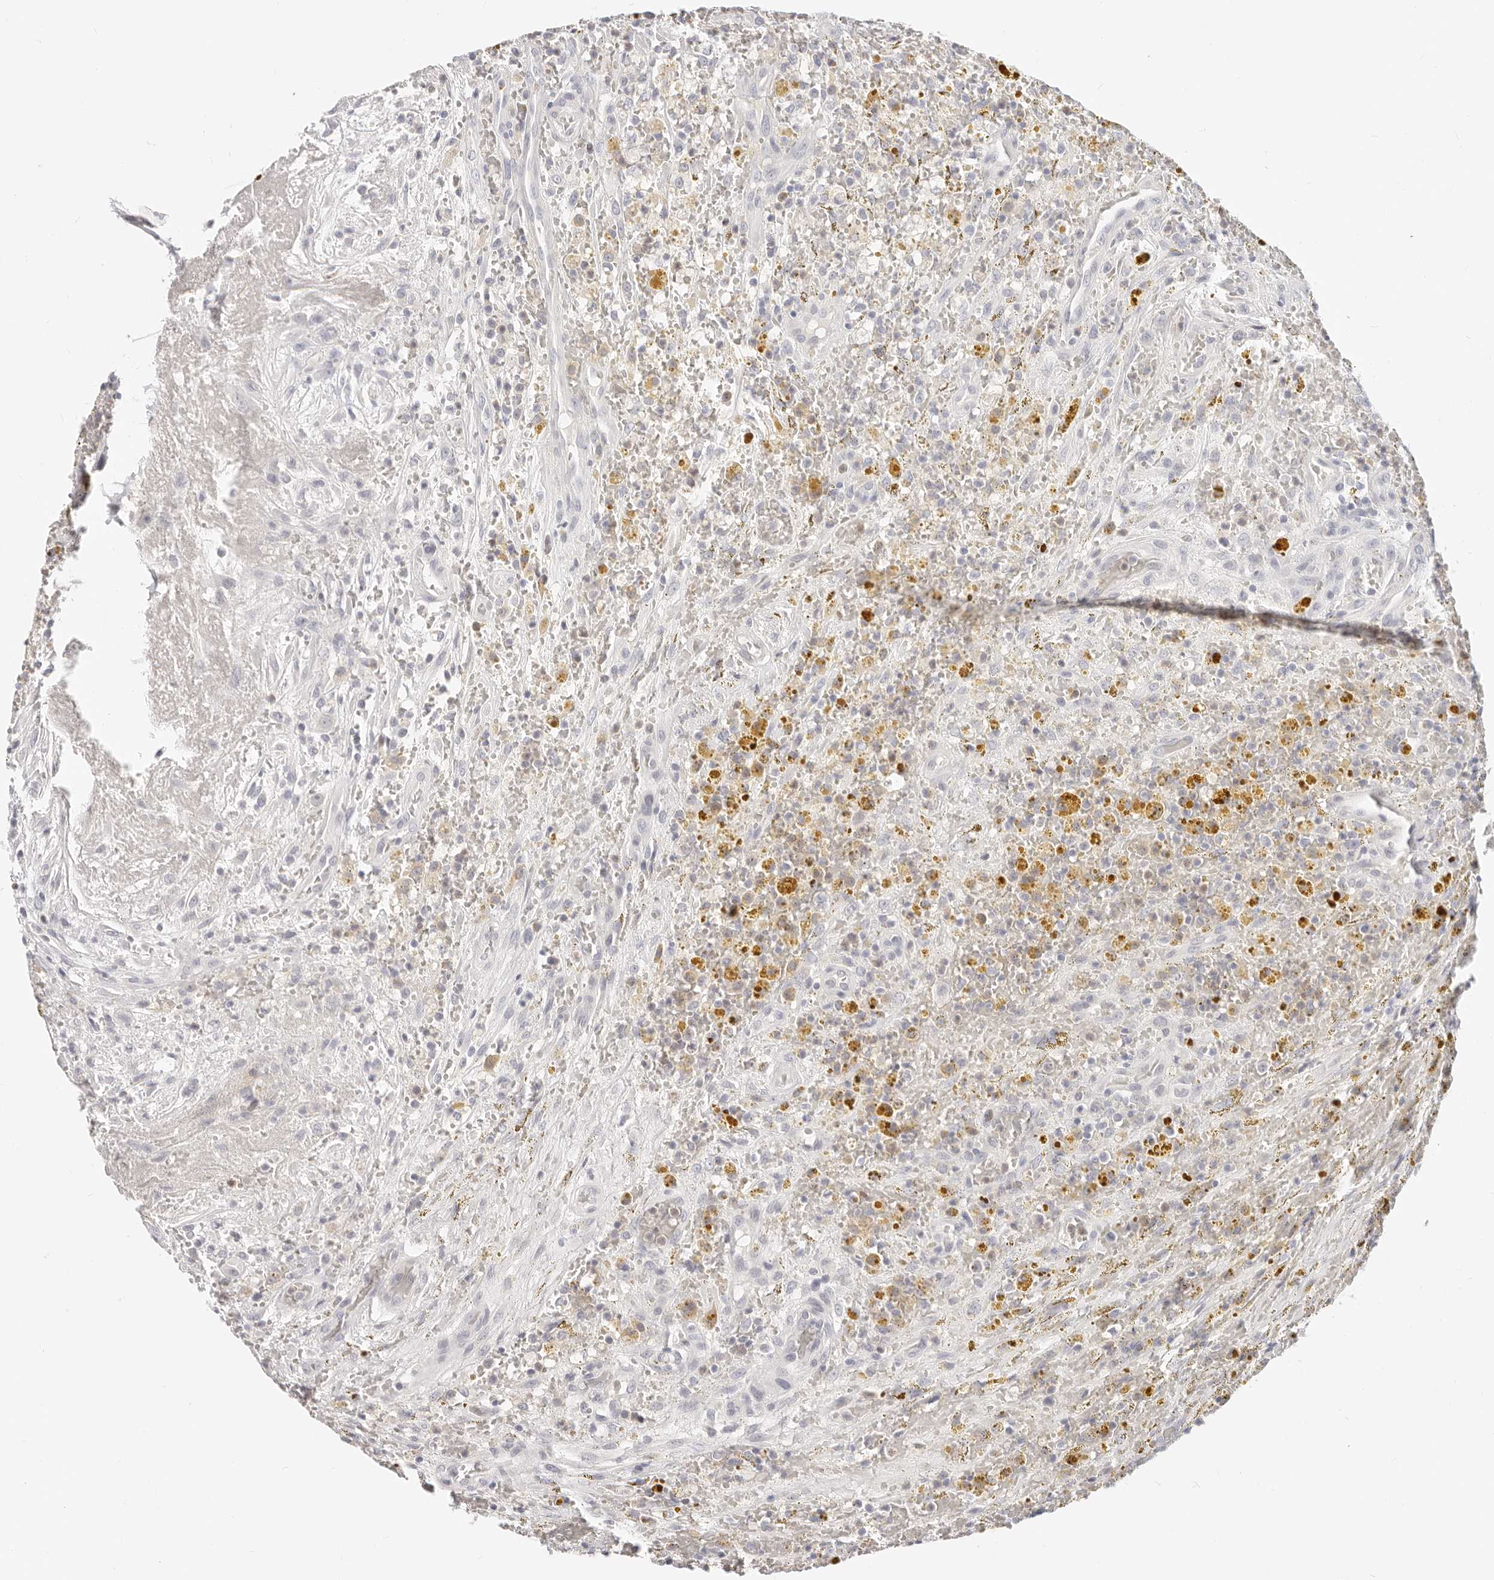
{"staining": {"intensity": "negative", "quantity": "none", "location": "none"}, "tissue": "thyroid cancer", "cell_type": "Tumor cells", "image_type": "cancer", "snomed": [{"axis": "morphology", "description": "Papillary adenocarcinoma, NOS"}, {"axis": "topography", "description": "Thyroid gland"}], "caption": "This photomicrograph is of papillary adenocarcinoma (thyroid) stained with immunohistochemistry to label a protein in brown with the nuclei are counter-stained blue. There is no staining in tumor cells. The staining was performed using DAB (3,3'-diaminobenzidine) to visualize the protein expression in brown, while the nuclei were stained in blue with hematoxylin (Magnification: 20x).", "gene": "ASCL1", "patient": {"sex": "male", "age": 77}}